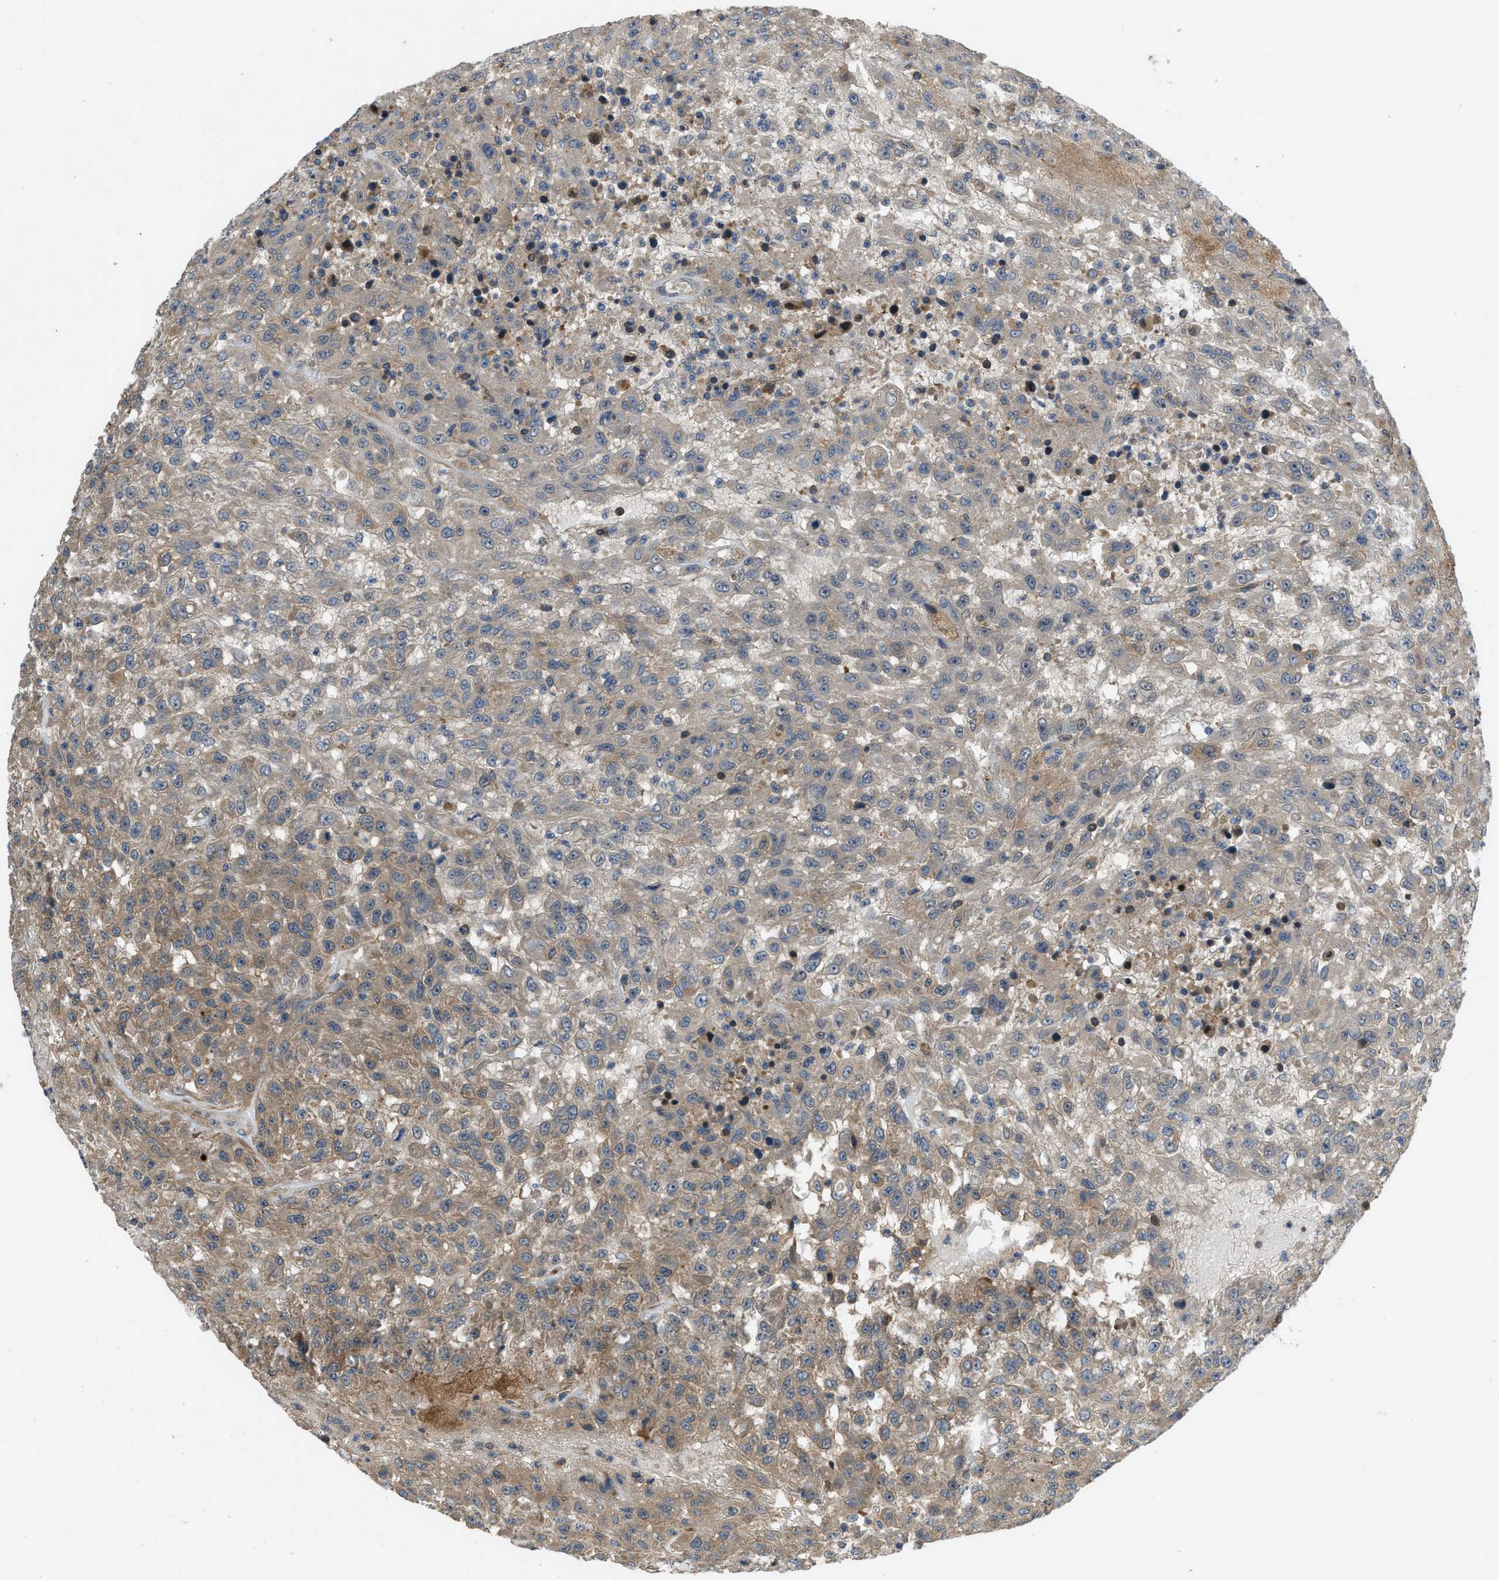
{"staining": {"intensity": "moderate", "quantity": "25%-75%", "location": "cytoplasmic/membranous"}, "tissue": "urothelial cancer", "cell_type": "Tumor cells", "image_type": "cancer", "snomed": [{"axis": "morphology", "description": "Urothelial carcinoma, High grade"}, {"axis": "topography", "description": "Urinary bladder"}], "caption": "The photomicrograph reveals immunohistochemical staining of urothelial carcinoma (high-grade). There is moderate cytoplasmic/membranous expression is seen in approximately 25%-75% of tumor cells.", "gene": "CNNM3", "patient": {"sex": "male", "age": 46}}